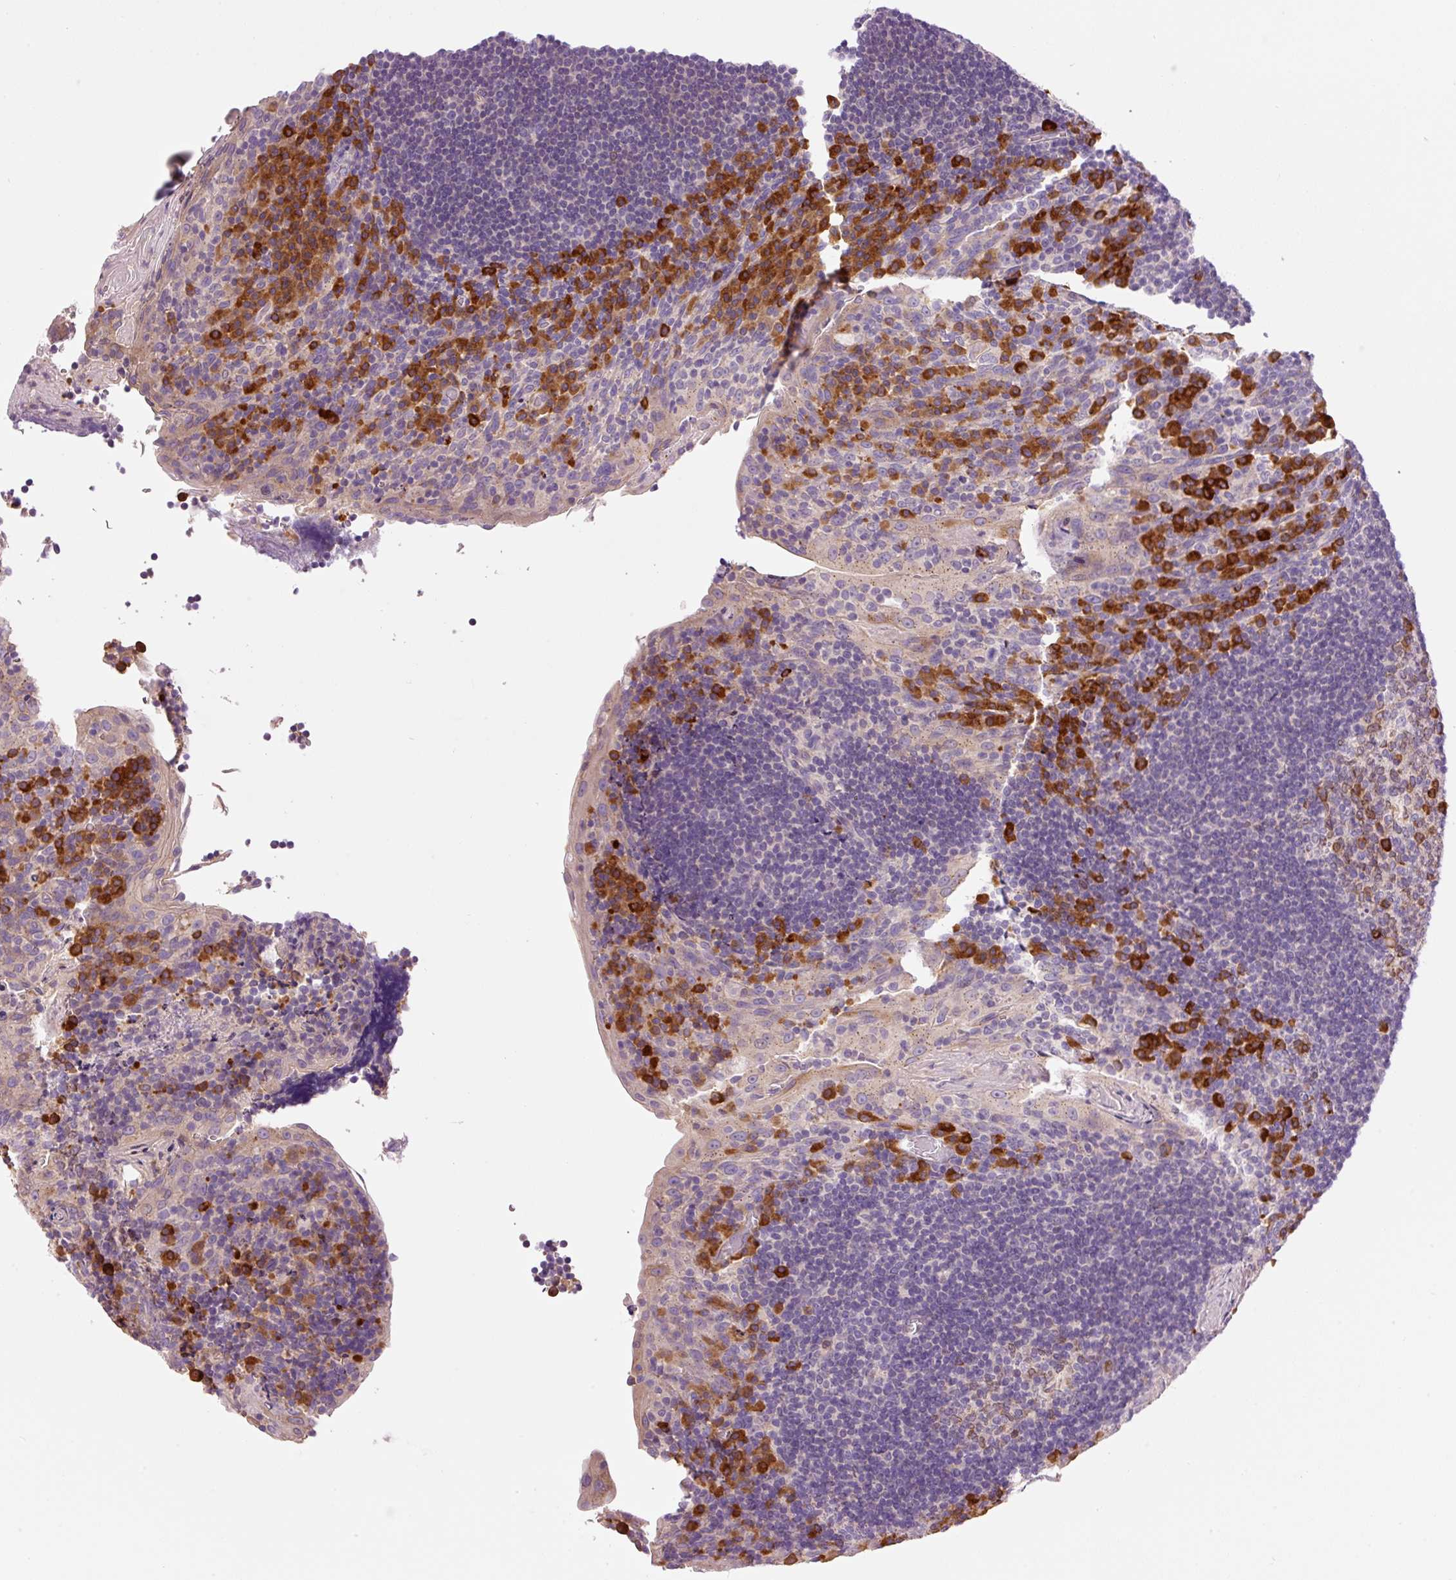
{"staining": {"intensity": "strong", "quantity": "<25%", "location": "cytoplasmic/membranous"}, "tissue": "tonsil", "cell_type": "Germinal center cells", "image_type": "normal", "snomed": [{"axis": "morphology", "description": "Normal tissue, NOS"}, {"axis": "topography", "description": "Tonsil"}], "caption": "Unremarkable tonsil shows strong cytoplasmic/membranous expression in about <25% of germinal center cells.", "gene": "PNPLA5", "patient": {"sex": "male", "age": 17}}